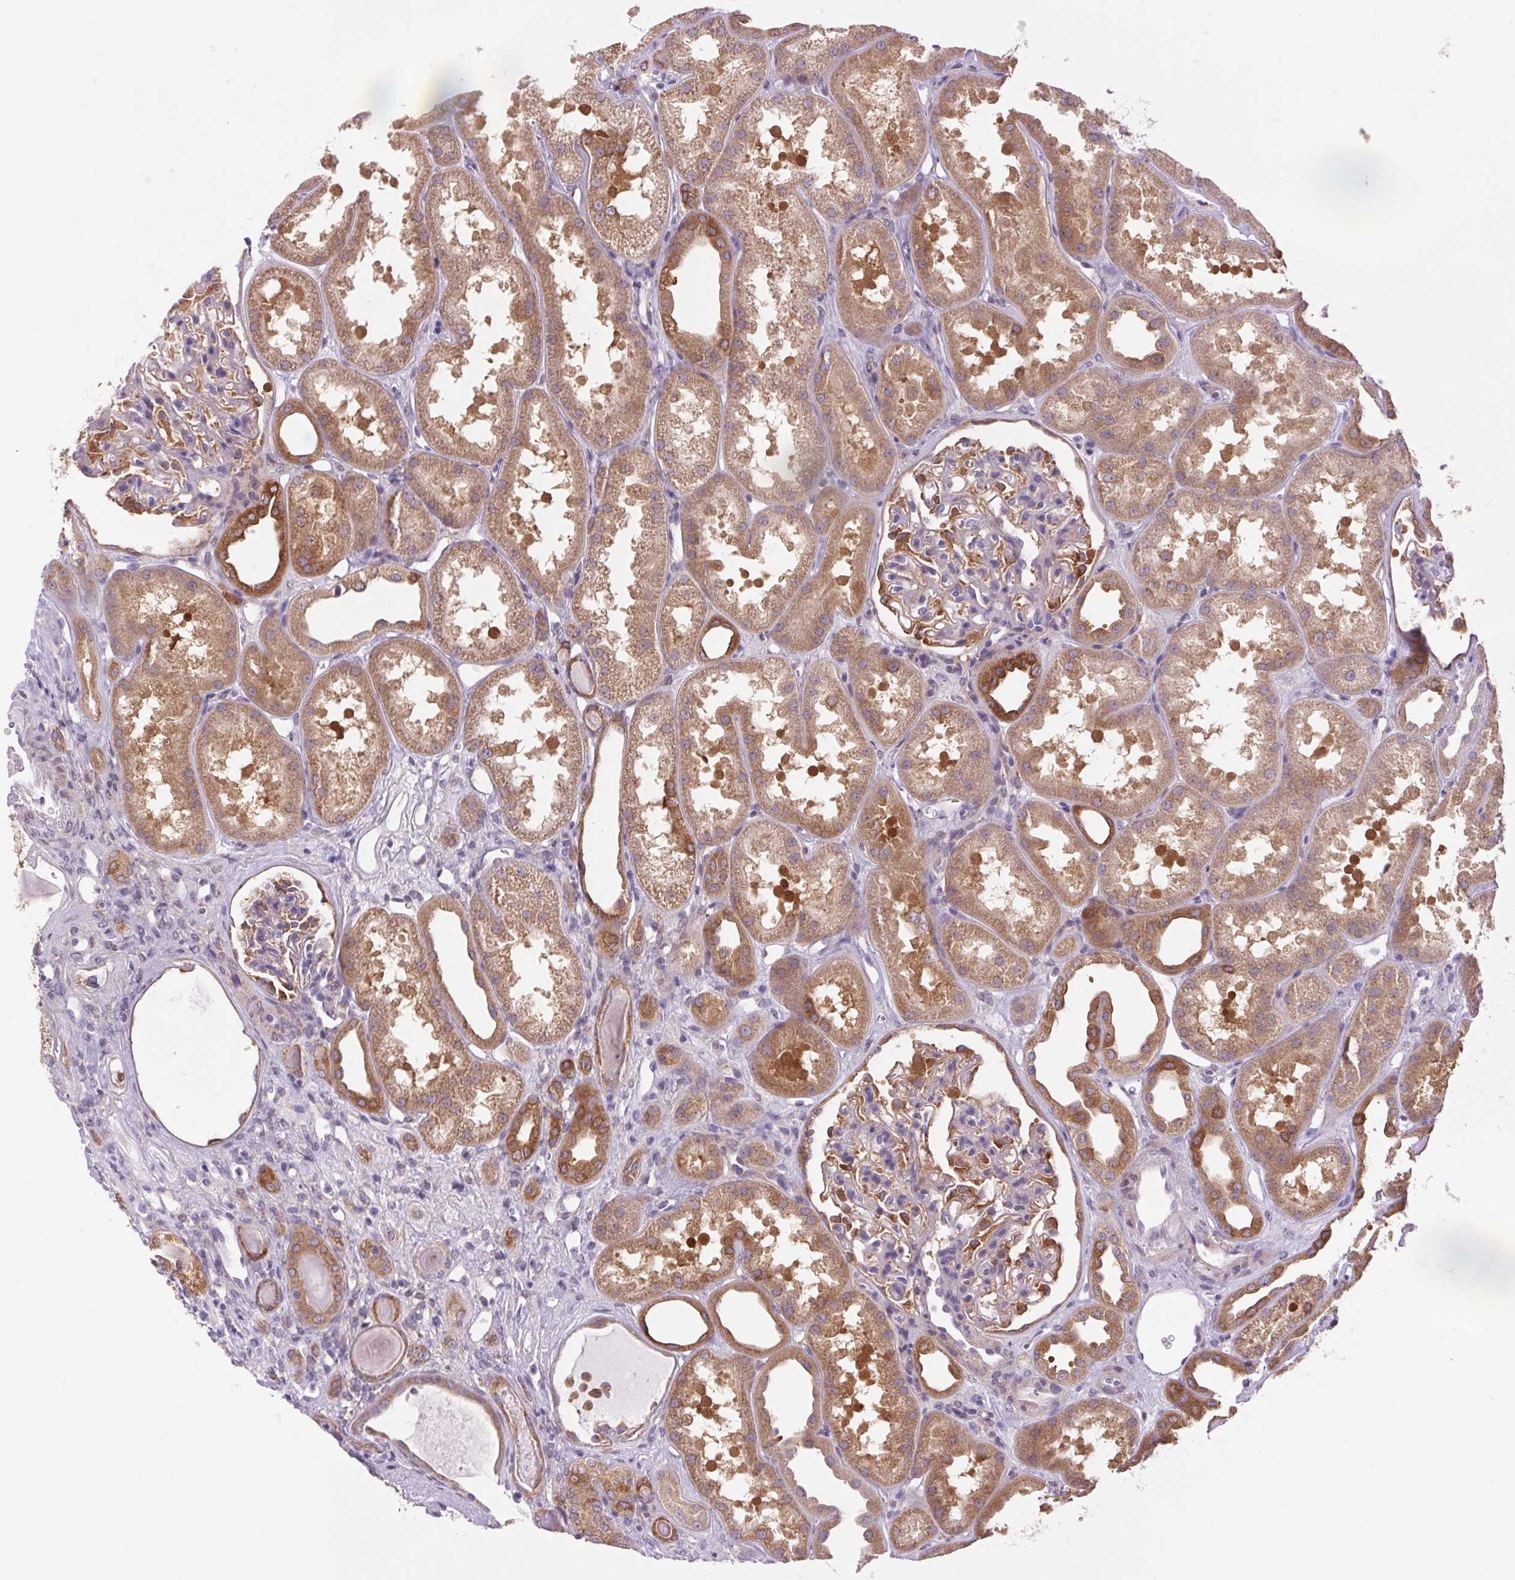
{"staining": {"intensity": "weak", "quantity": "25%-75%", "location": "cytoplasmic/membranous"}, "tissue": "kidney", "cell_type": "Cells in glomeruli", "image_type": "normal", "snomed": [{"axis": "morphology", "description": "Normal tissue, NOS"}, {"axis": "topography", "description": "Kidney"}], "caption": "Protein analysis of benign kidney reveals weak cytoplasmic/membranous staining in approximately 25%-75% of cells in glomeruli.", "gene": "SOWAHC", "patient": {"sex": "male", "age": 61}}